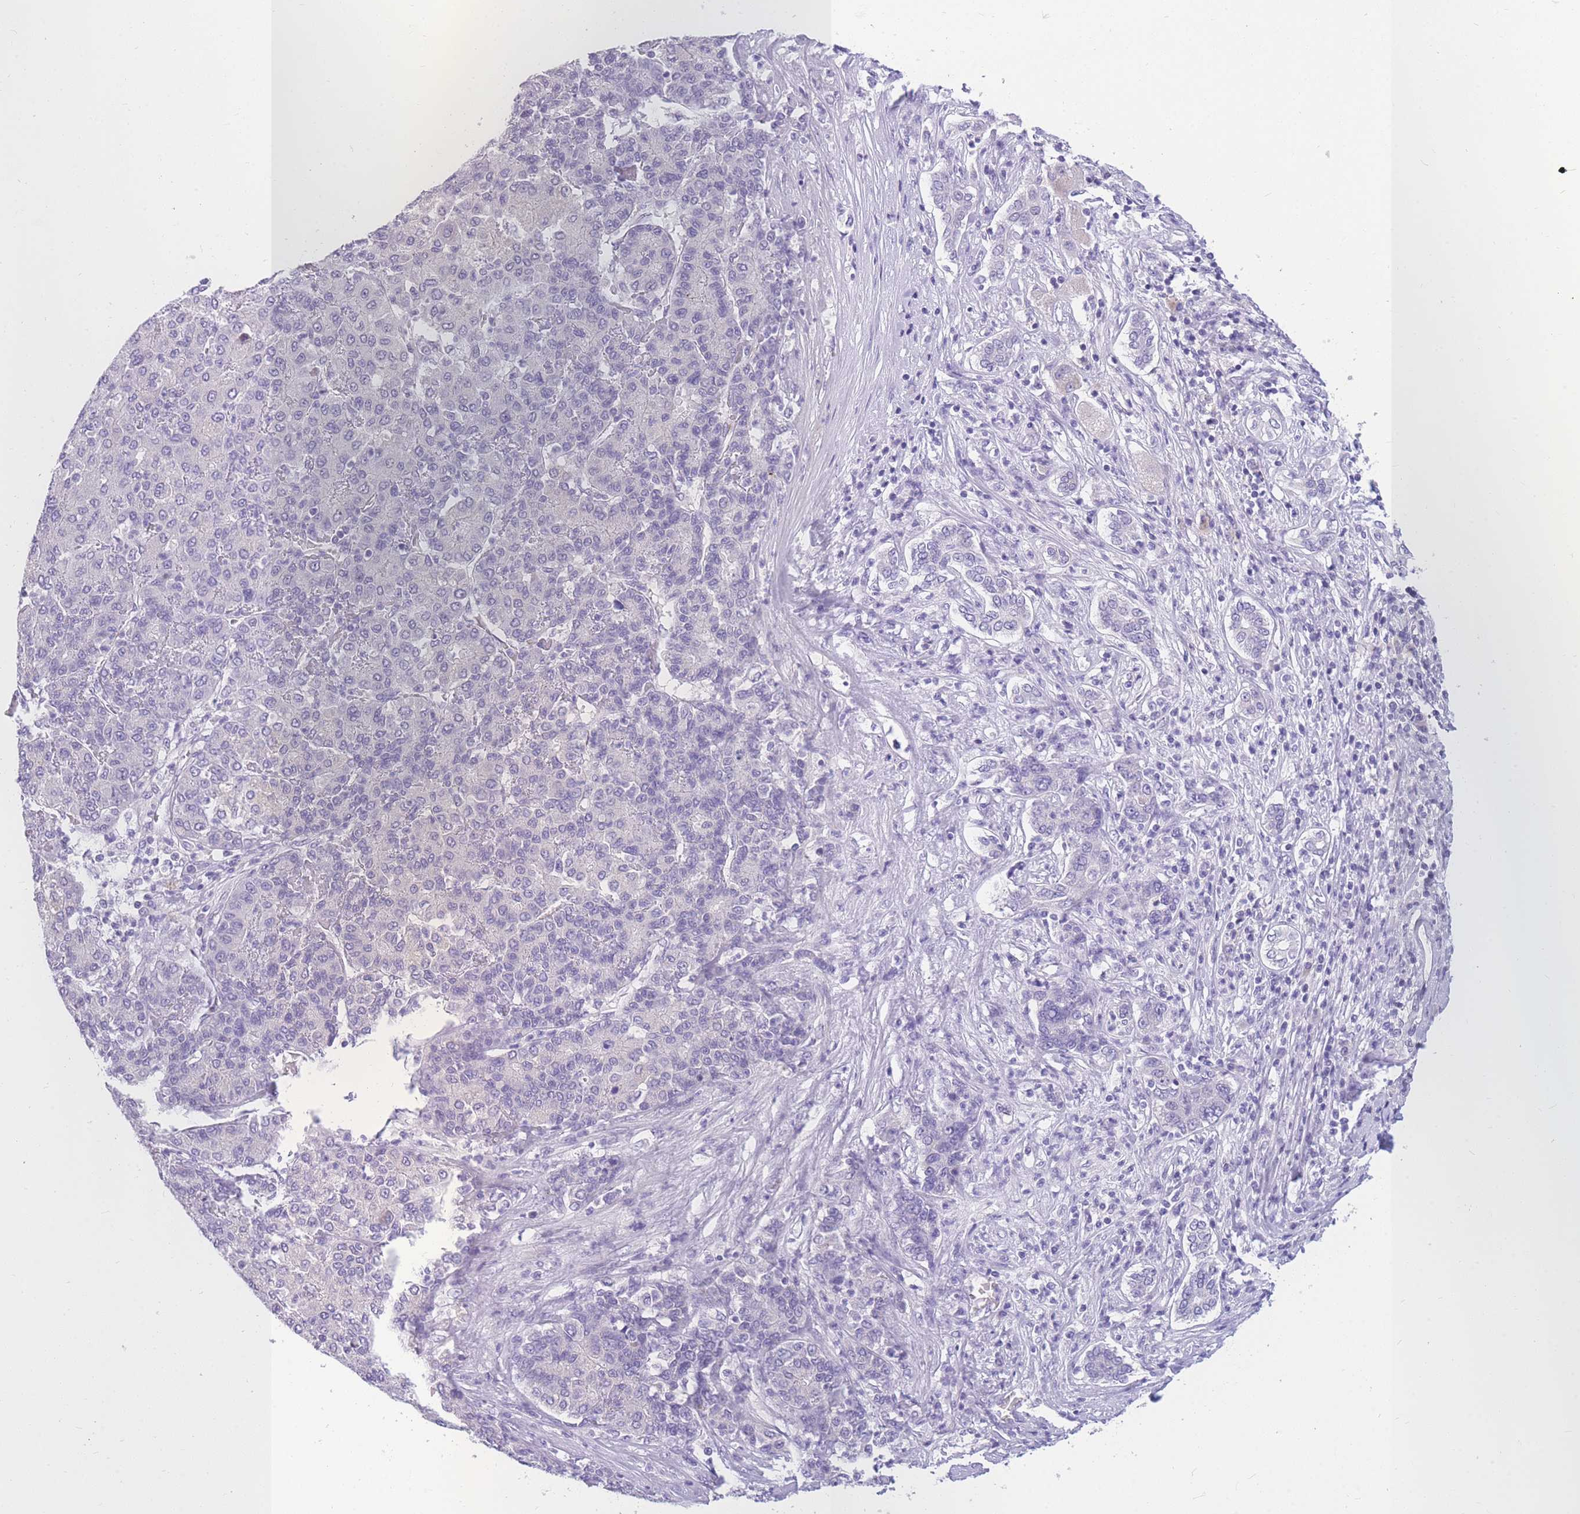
{"staining": {"intensity": "negative", "quantity": "none", "location": "none"}, "tissue": "liver cancer", "cell_type": "Tumor cells", "image_type": "cancer", "snomed": [{"axis": "morphology", "description": "Carcinoma, Hepatocellular, NOS"}, {"axis": "topography", "description": "Liver"}], "caption": "Human liver cancer (hepatocellular carcinoma) stained for a protein using immunohistochemistry (IHC) shows no staining in tumor cells.", "gene": "DDX49", "patient": {"sex": "male", "age": 65}}